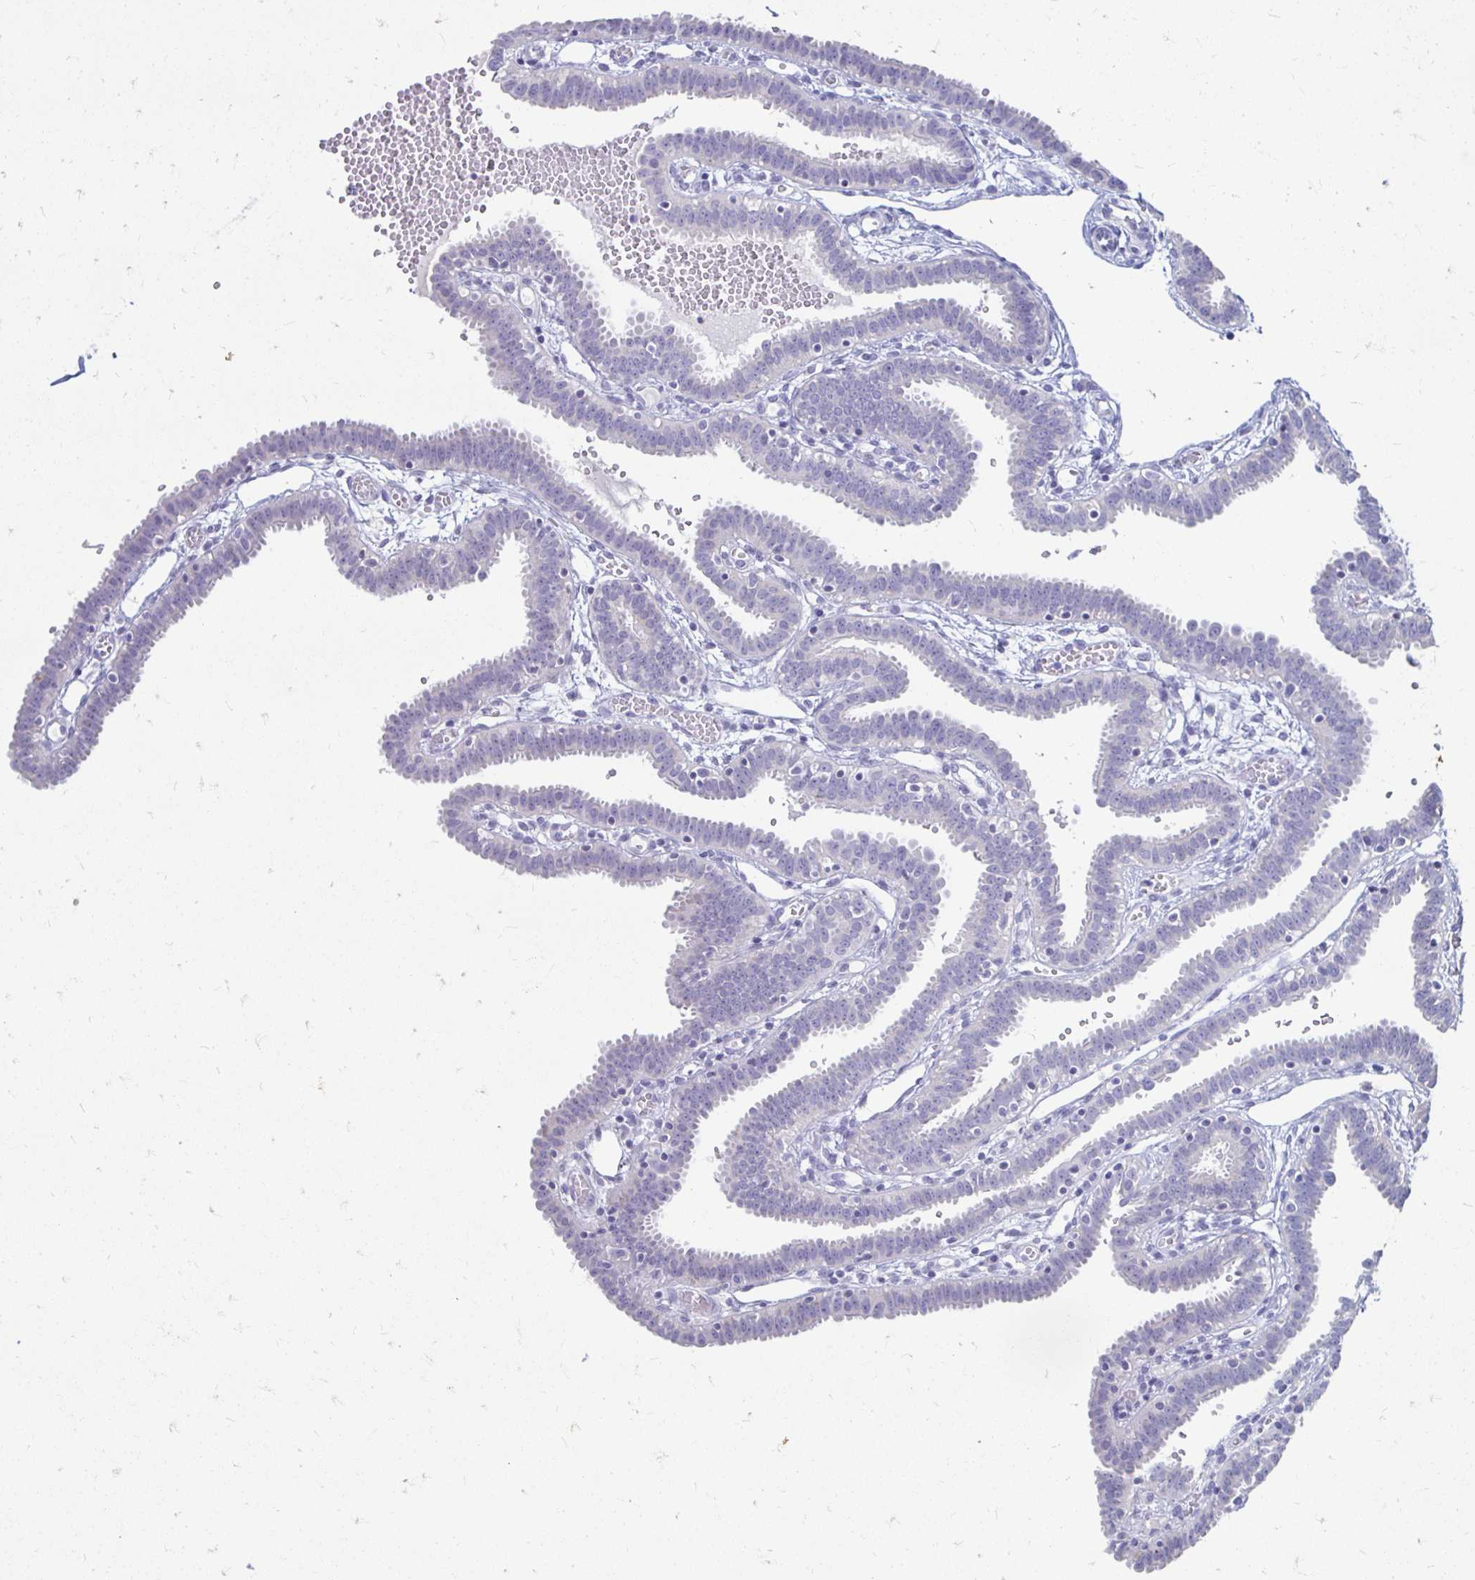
{"staining": {"intensity": "negative", "quantity": "none", "location": "none"}, "tissue": "fallopian tube", "cell_type": "Glandular cells", "image_type": "normal", "snomed": [{"axis": "morphology", "description": "Normal tissue, NOS"}, {"axis": "topography", "description": "Fallopian tube"}], "caption": "The immunohistochemistry histopathology image has no significant positivity in glandular cells of fallopian tube. (DAB immunohistochemistry (IHC) with hematoxylin counter stain).", "gene": "PEG10", "patient": {"sex": "female", "age": 37}}